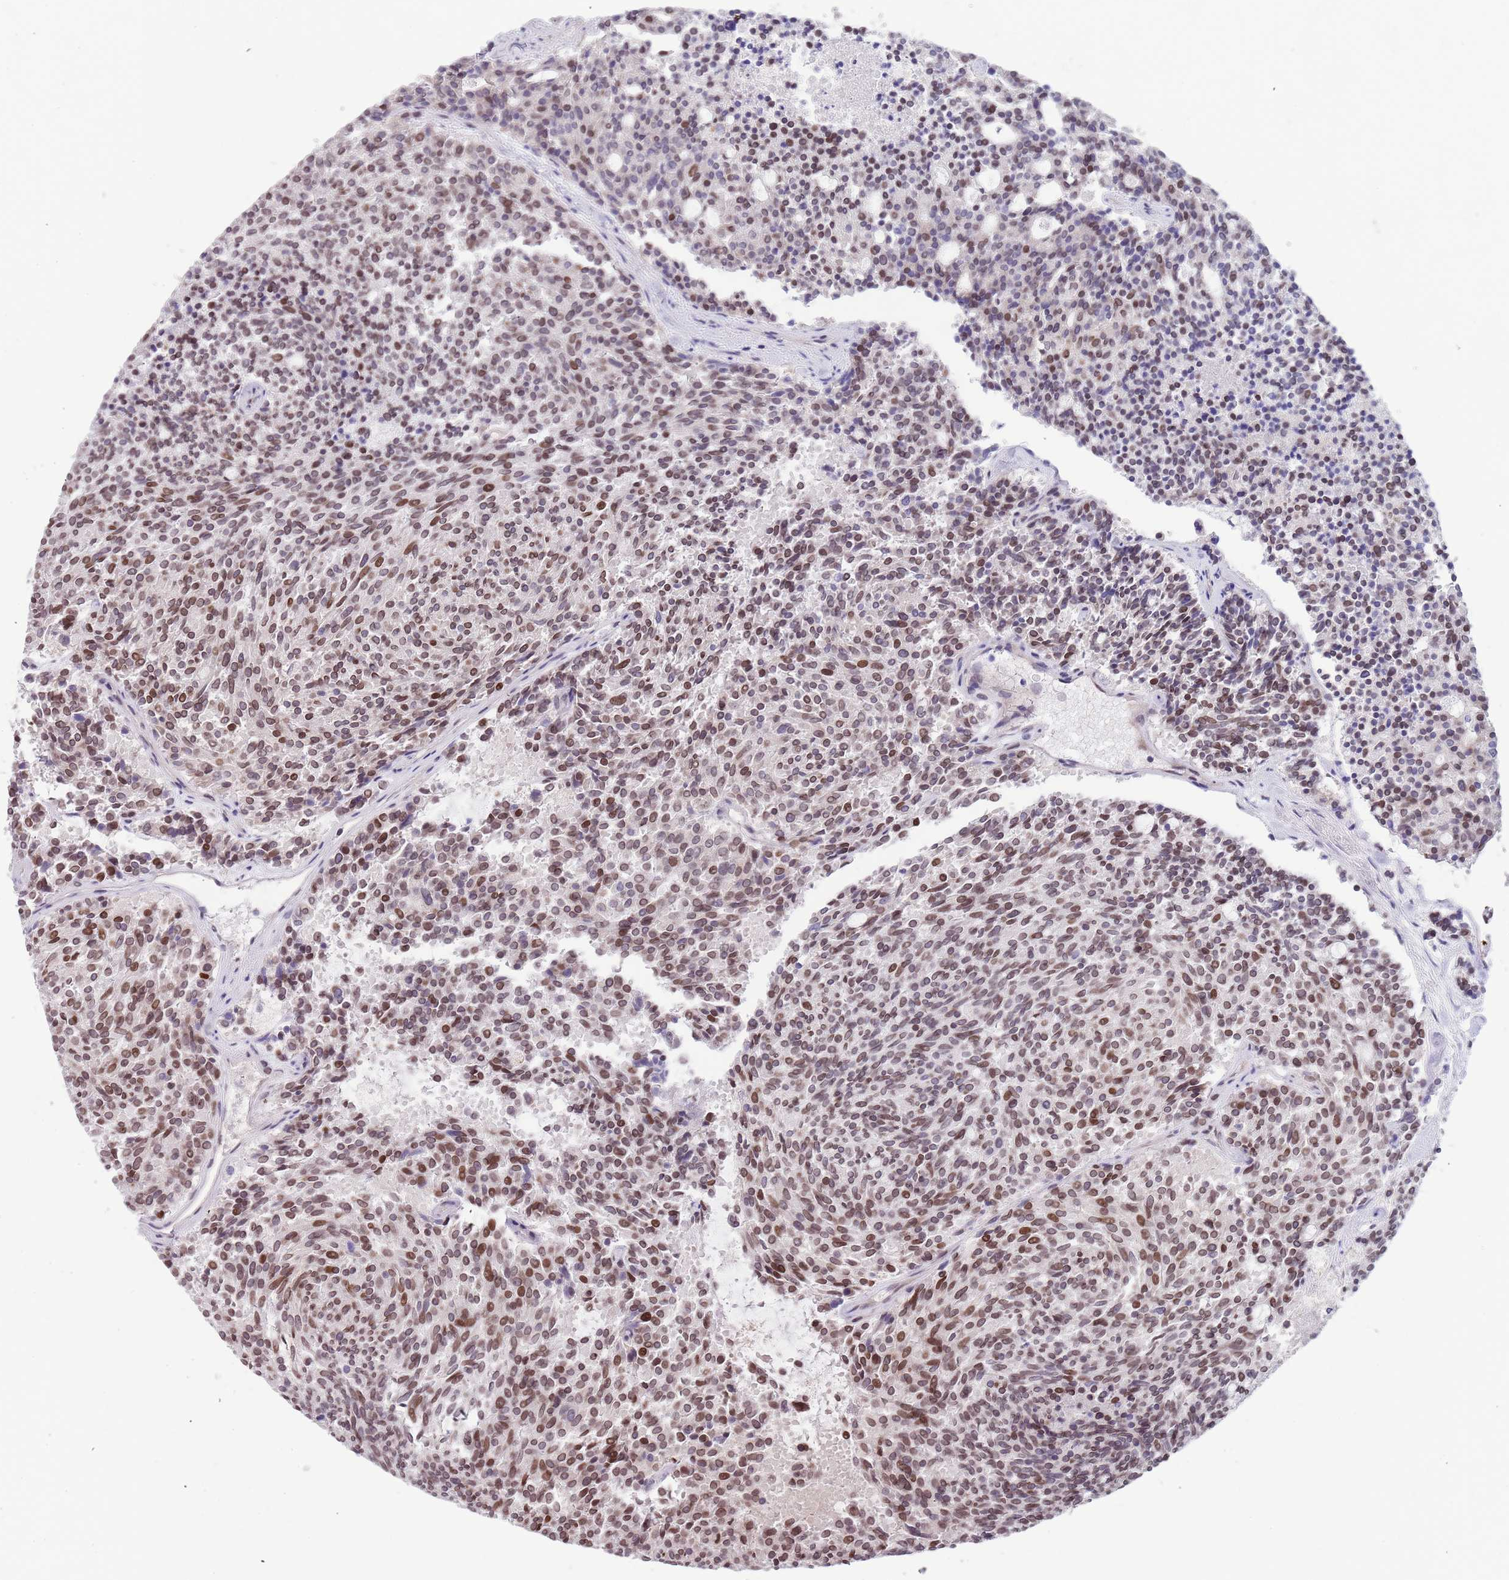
{"staining": {"intensity": "moderate", "quantity": ">75%", "location": "nuclear"}, "tissue": "carcinoid", "cell_type": "Tumor cells", "image_type": "cancer", "snomed": [{"axis": "morphology", "description": "Carcinoid, malignant, NOS"}, {"axis": "topography", "description": "Pancreas"}], "caption": "The photomicrograph displays staining of malignant carcinoid, revealing moderate nuclear protein positivity (brown color) within tumor cells.", "gene": "KLHDC2", "patient": {"sex": "female", "age": 54}}